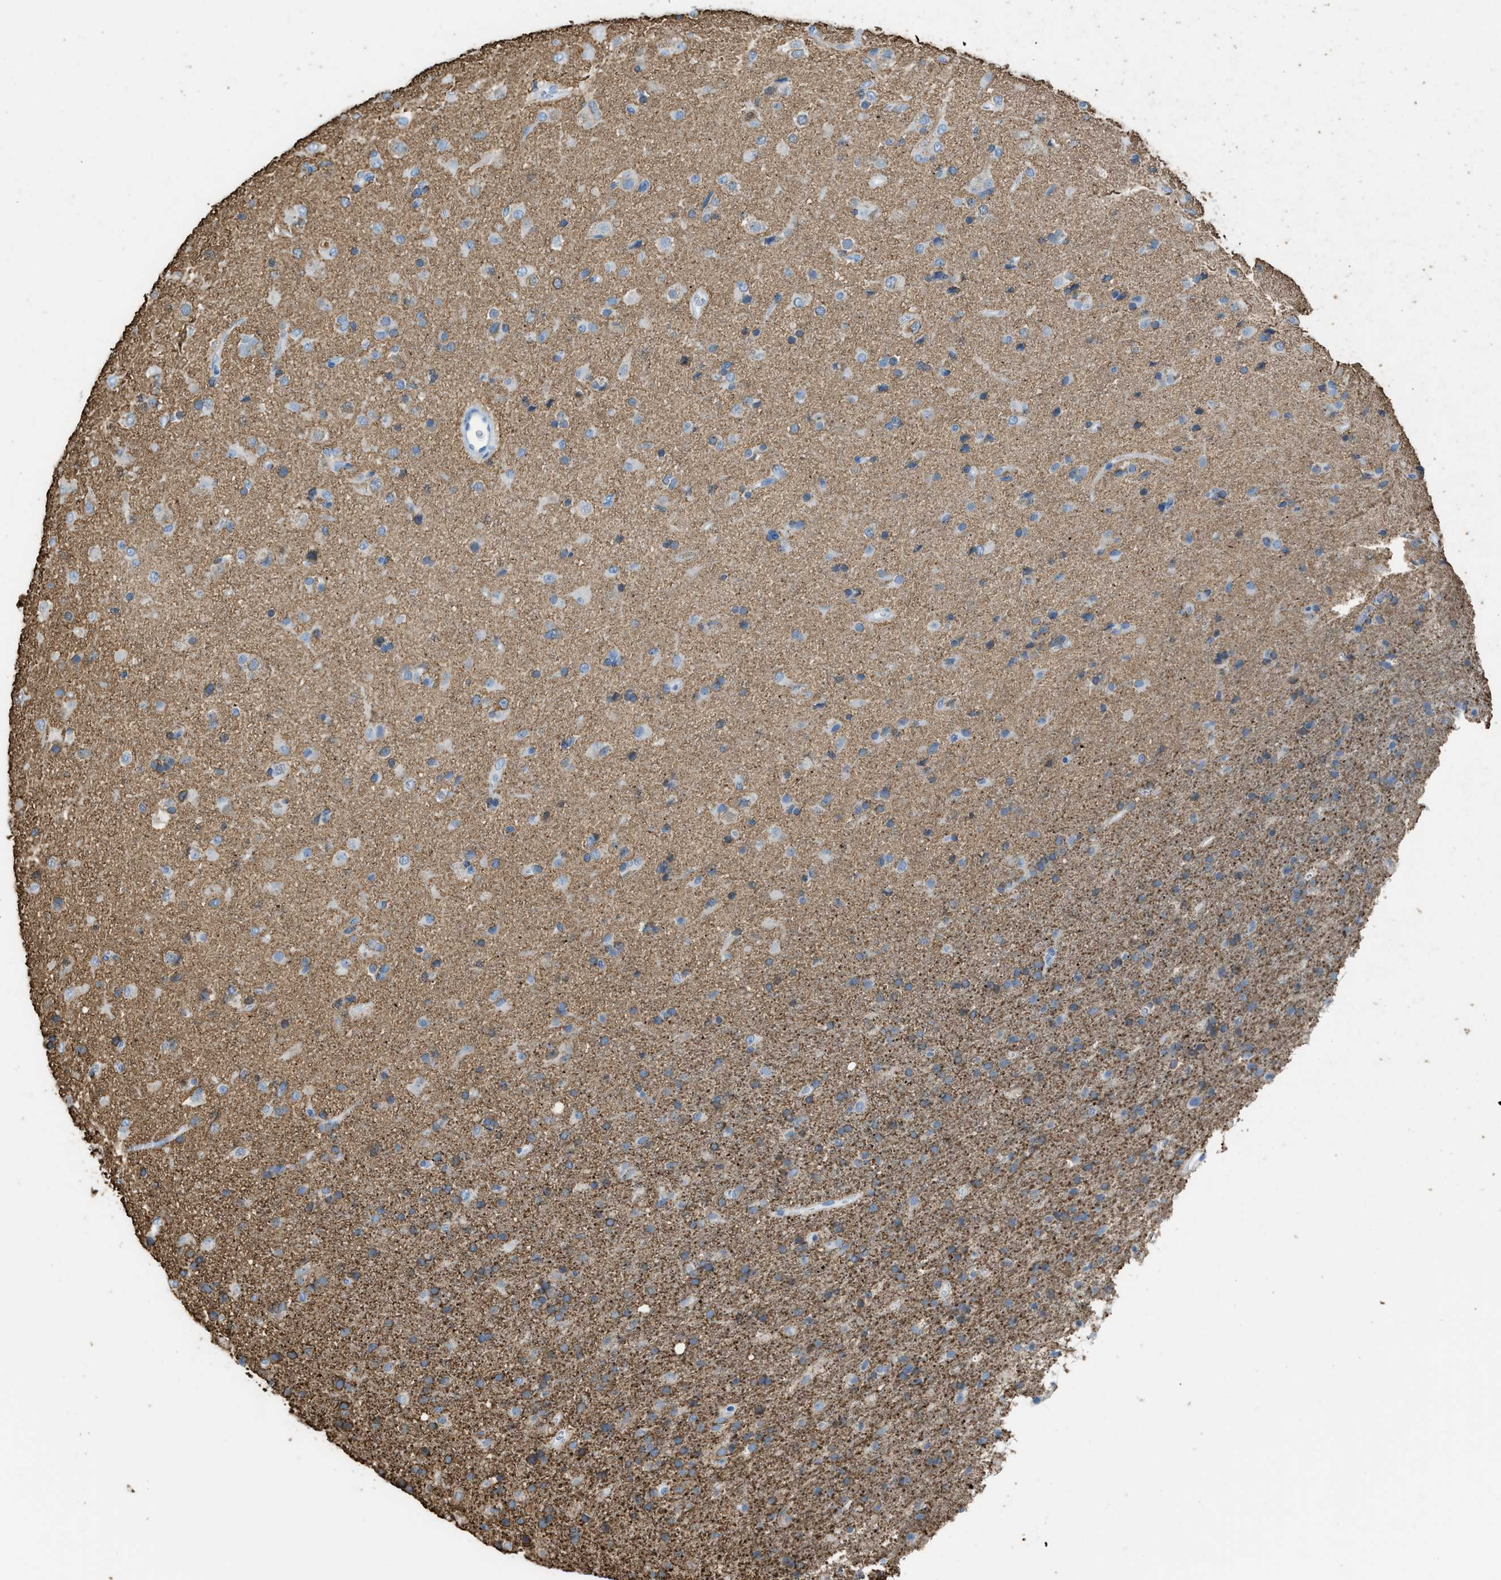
{"staining": {"intensity": "moderate", "quantity": "<25%", "location": "cytoplasmic/membranous"}, "tissue": "glioma", "cell_type": "Tumor cells", "image_type": "cancer", "snomed": [{"axis": "morphology", "description": "Glioma, malignant, Low grade"}, {"axis": "topography", "description": "Brain"}], "caption": "A micrograph of human malignant glioma (low-grade) stained for a protein demonstrates moderate cytoplasmic/membranous brown staining in tumor cells.", "gene": "FAIM2", "patient": {"sex": "male", "age": 65}}